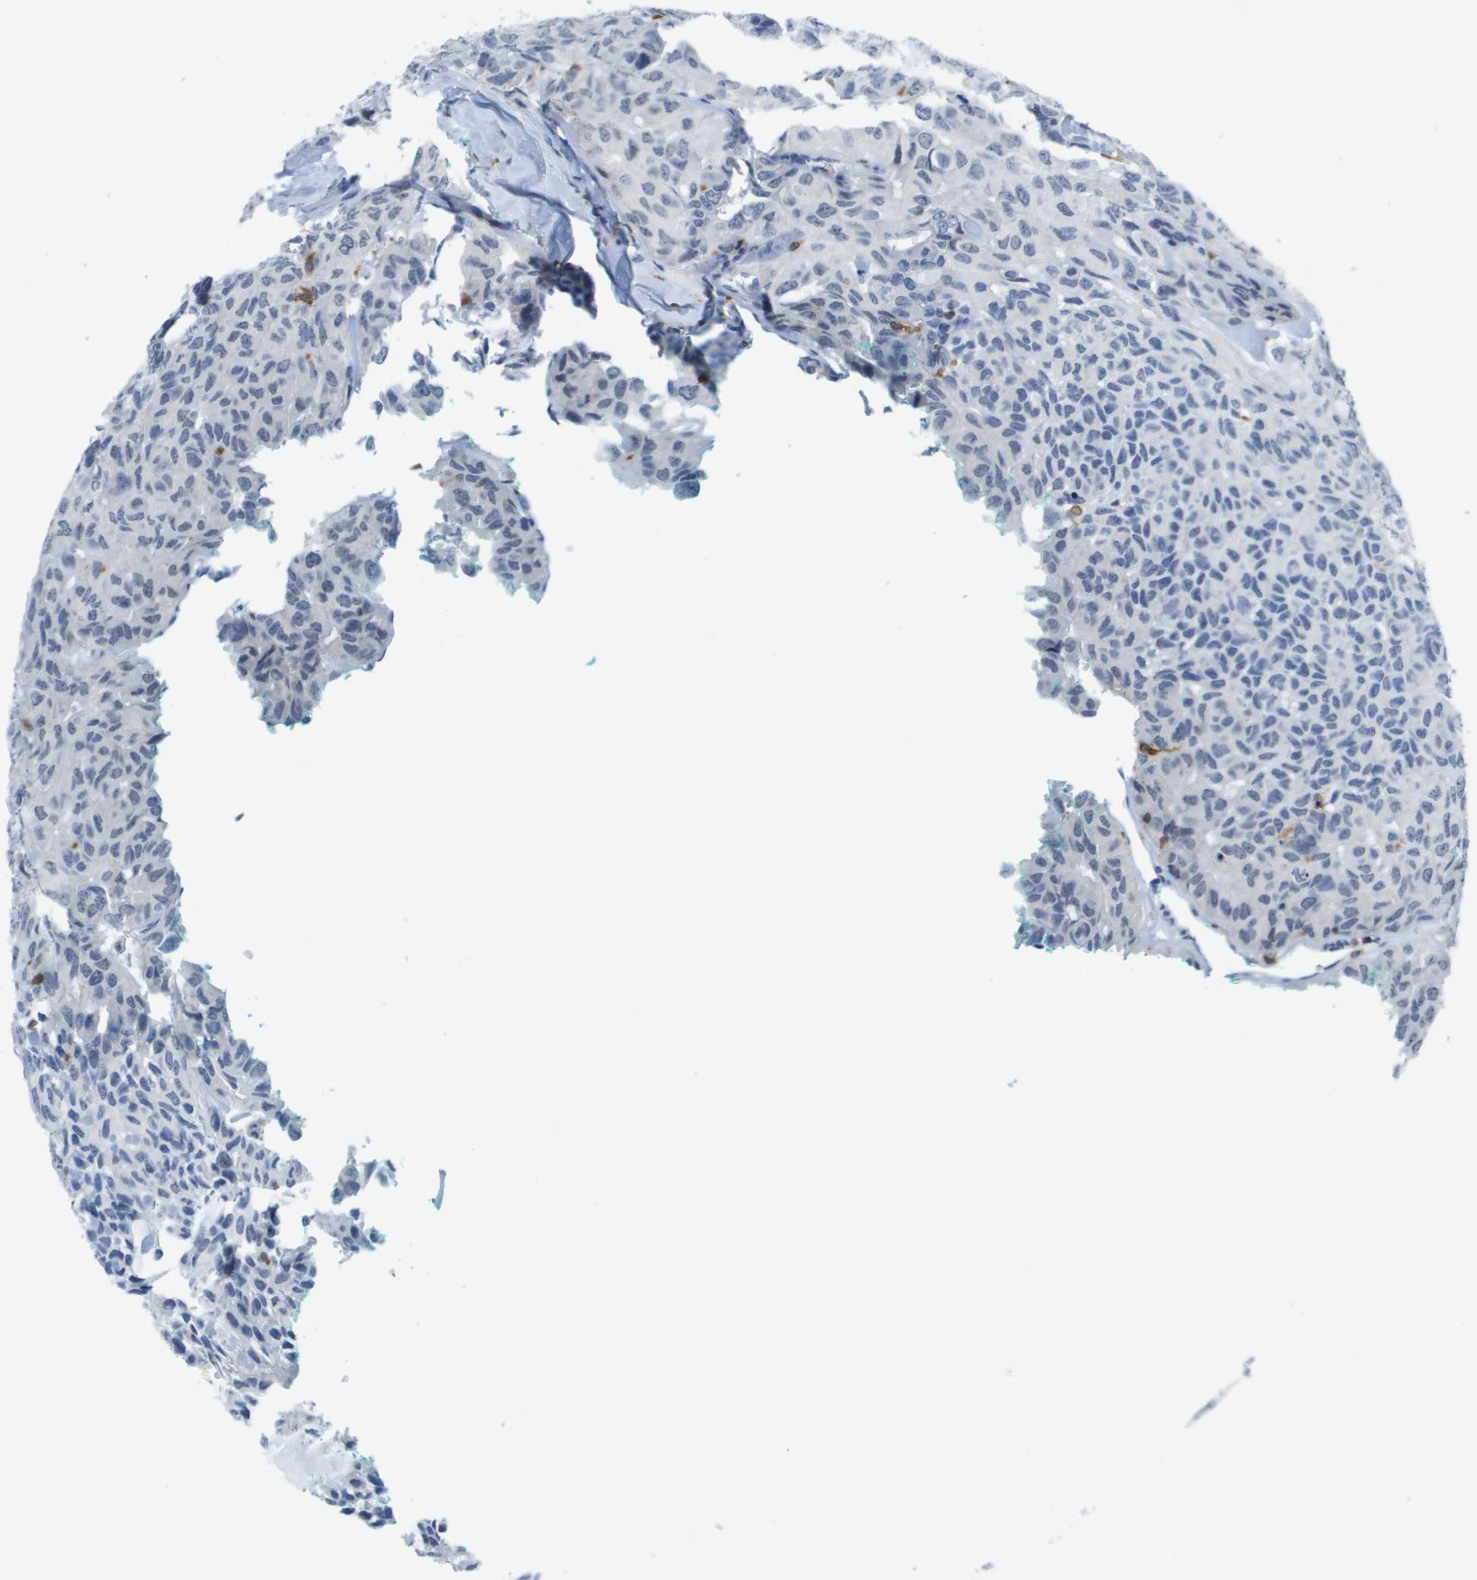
{"staining": {"intensity": "negative", "quantity": "none", "location": "none"}, "tissue": "head and neck cancer", "cell_type": "Tumor cells", "image_type": "cancer", "snomed": [{"axis": "morphology", "description": "Adenocarcinoma, NOS"}, {"axis": "topography", "description": "Salivary gland, NOS"}, {"axis": "topography", "description": "Head-Neck"}], "caption": "Tumor cells show no significant protein expression in adenocarcinoma (head and neck).", "gene": "ZBTB43", "patient": {"sex": "female", "age": 76}}